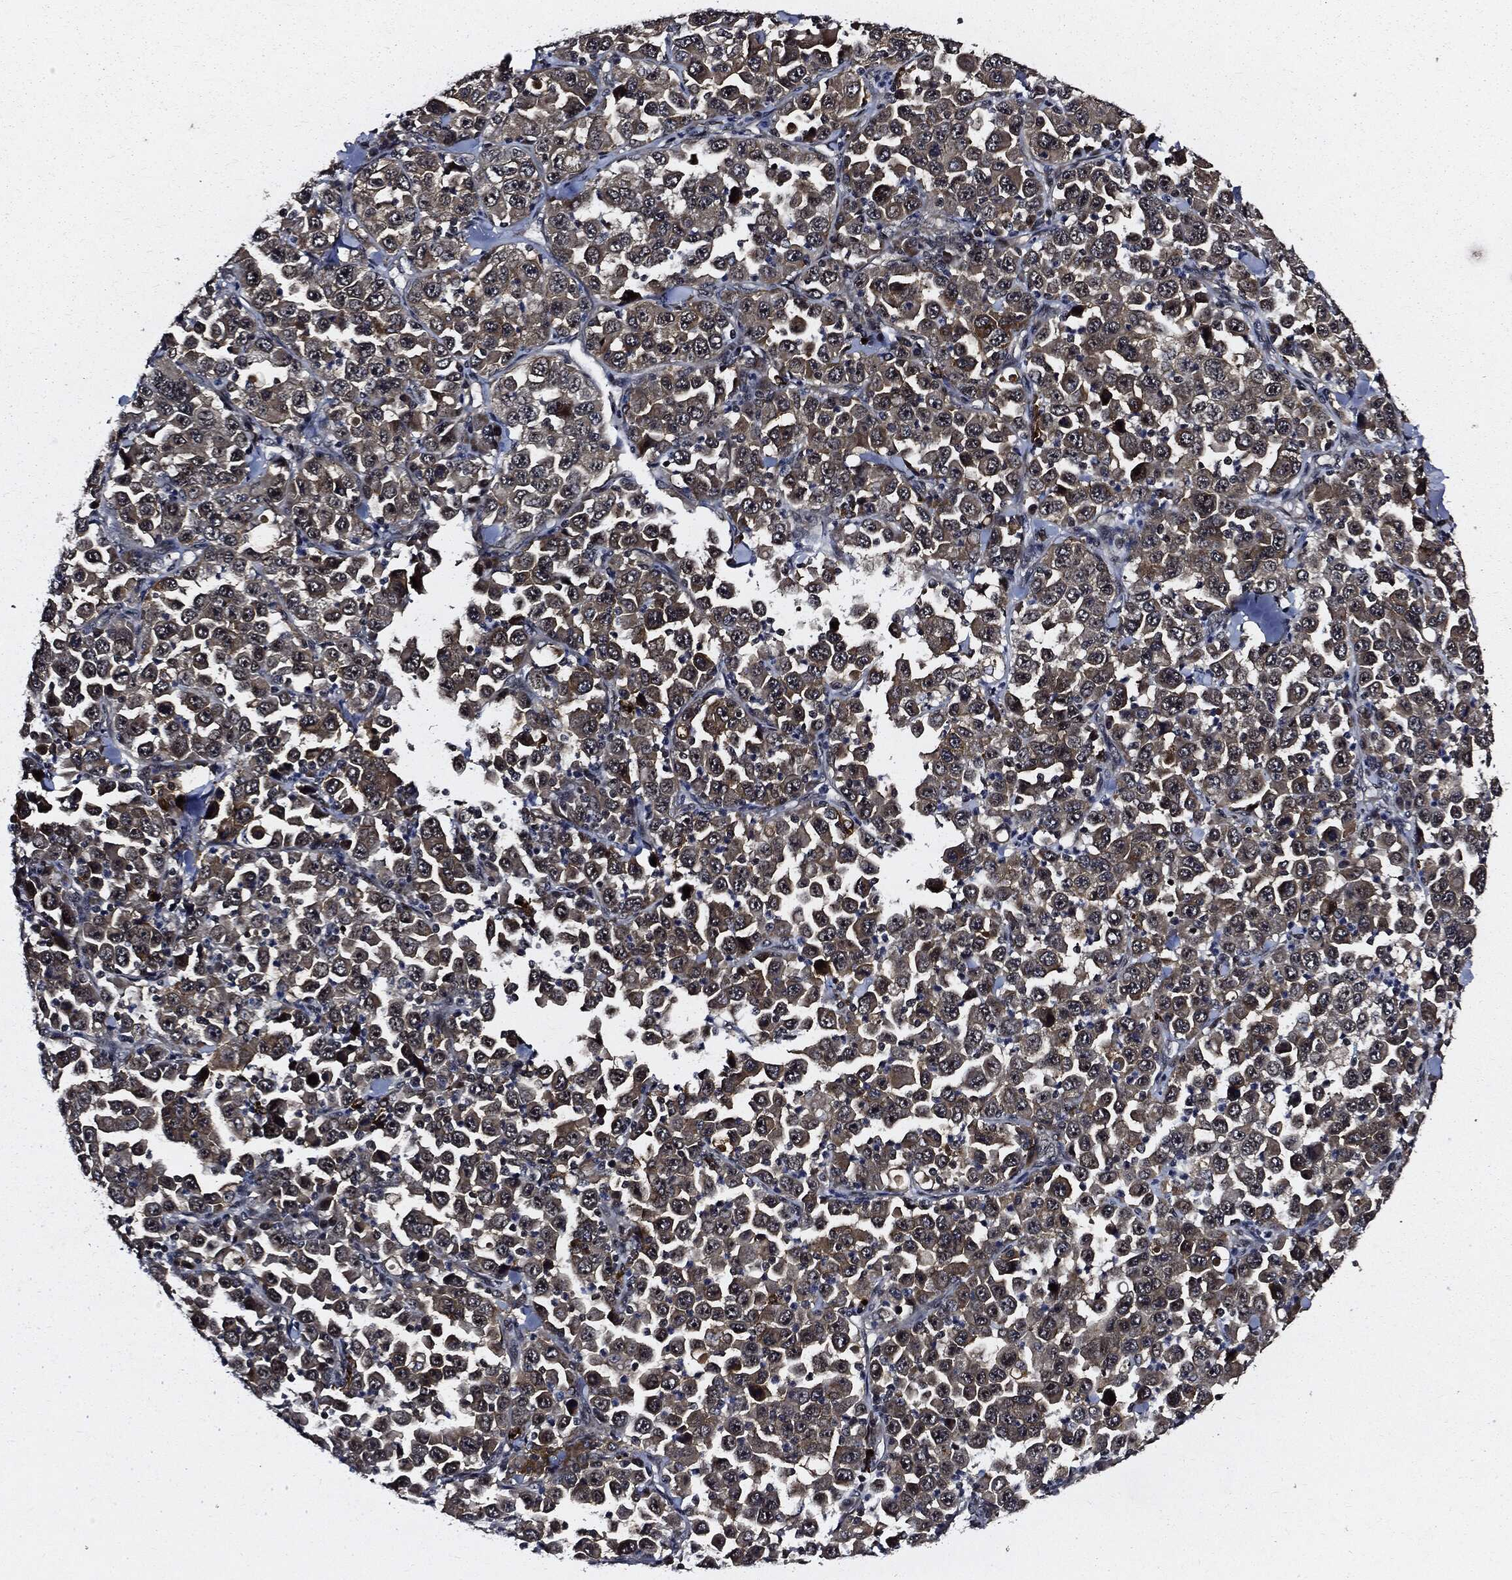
{"staining": {"intensity": "negative", "quantity": "none", "location": "none"}, "tissue": "stomach cancer", "cell_type": "Tumor cells", "image_type": "cancer", "snomed": [{"axis": "morphology", "description": "Normal tissue, NOS"}, {"axis": "morphology", "description": "Adenocarcinoma, NOS"}, {"axis": "topography", "description": "Stomach, upper"}, {"axis": "topography", "description": "Stomach"}], "caption": "Protein analysis of stomach cancer shows no significant positivity in tumor cells.", "gene": "SUGT1", "patient": {"sex": "male", "age": 59}}